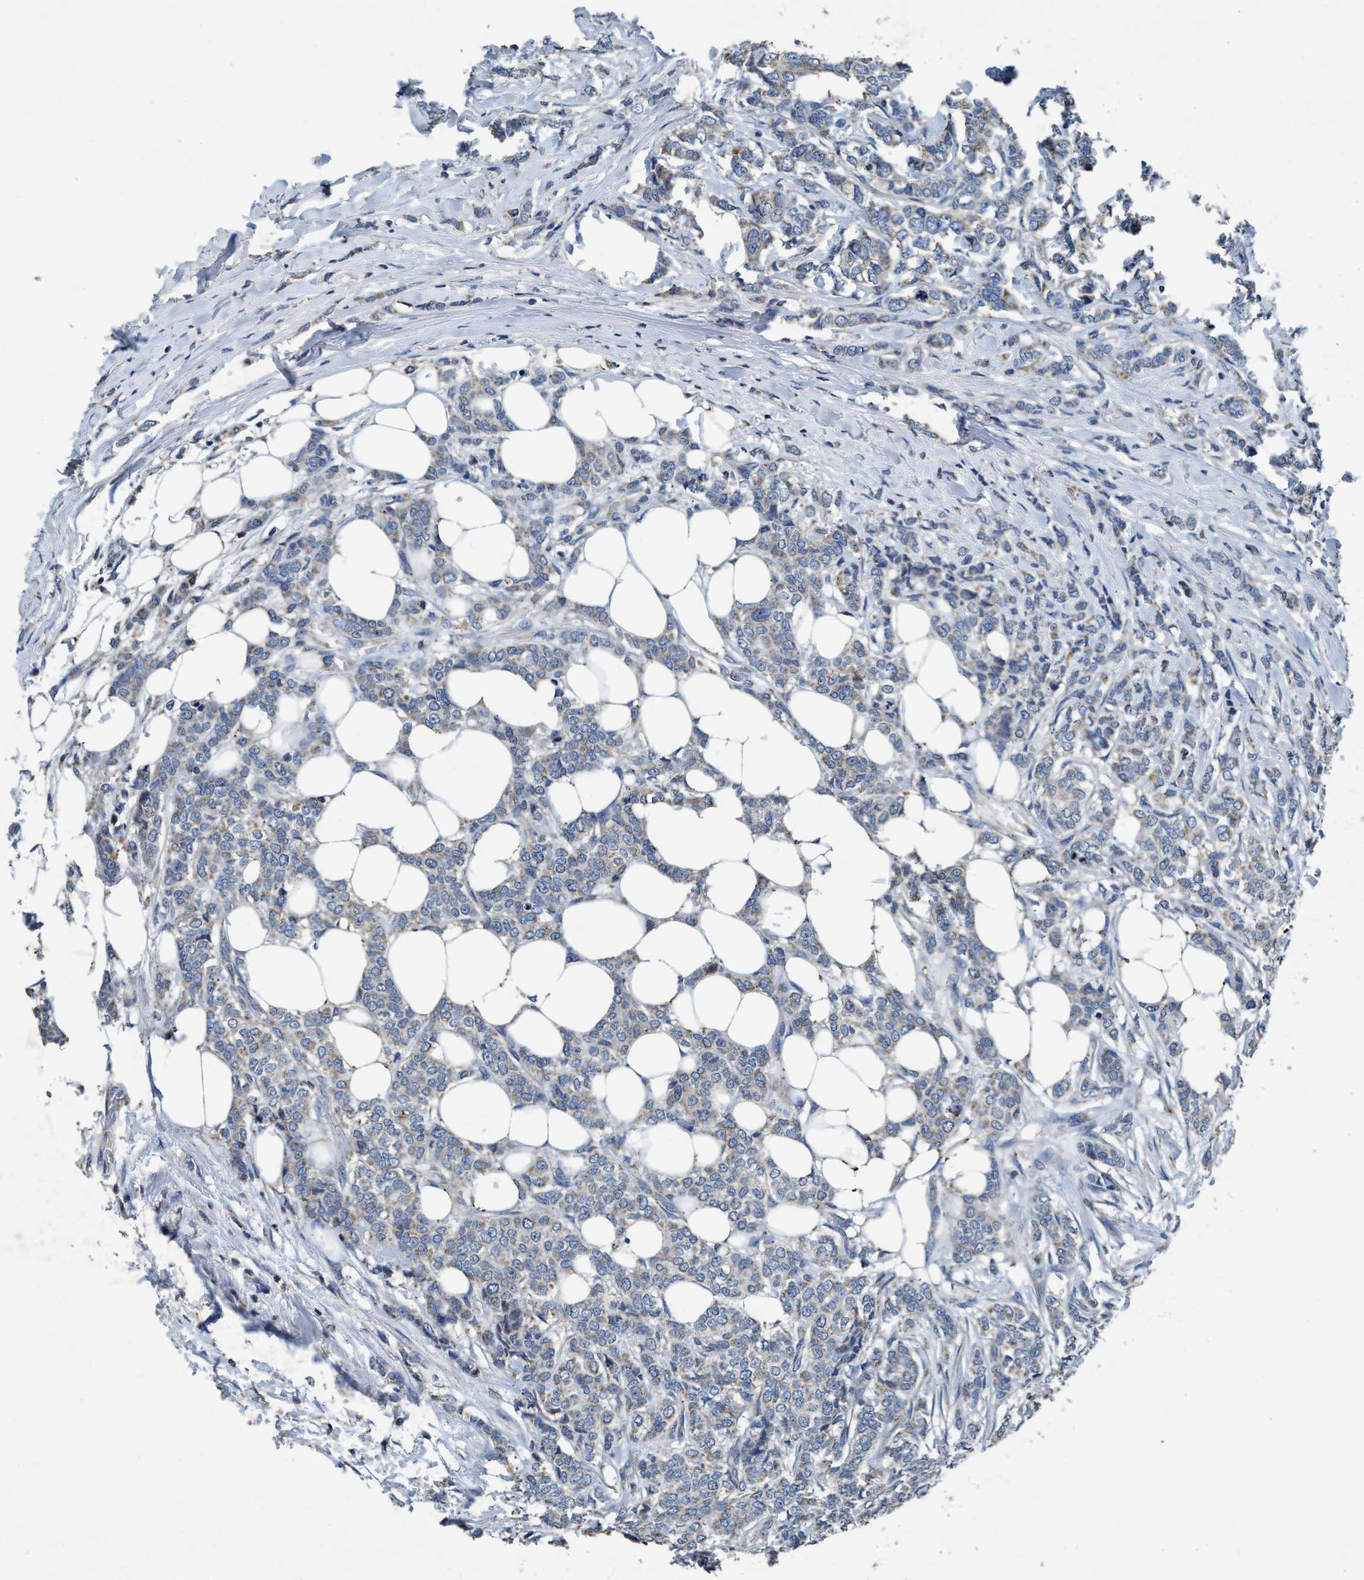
{"staining": {"intensity": "weak", "quantity": "25%-75%", "location": "cytoplasmic/membranous"}, "tissue": "breast cancer", "cell_type": "Tumor cells", "image_type": "cancer", "snomed": [{"axis": "morphology", "description": "Lobular carcinoma"}, {"axis": "topography", "description": "Skin"}, {"axis": "topography", "description": "Breast"}], "caption": "A low amount of weak cytoplasmic/membranous positivity is identified in about 25%-75% of tumor cells in lobular carcinoma (breast) tissue.", "gene": "ANKFN1", "patient": {"sex": "female", "age": 46}}